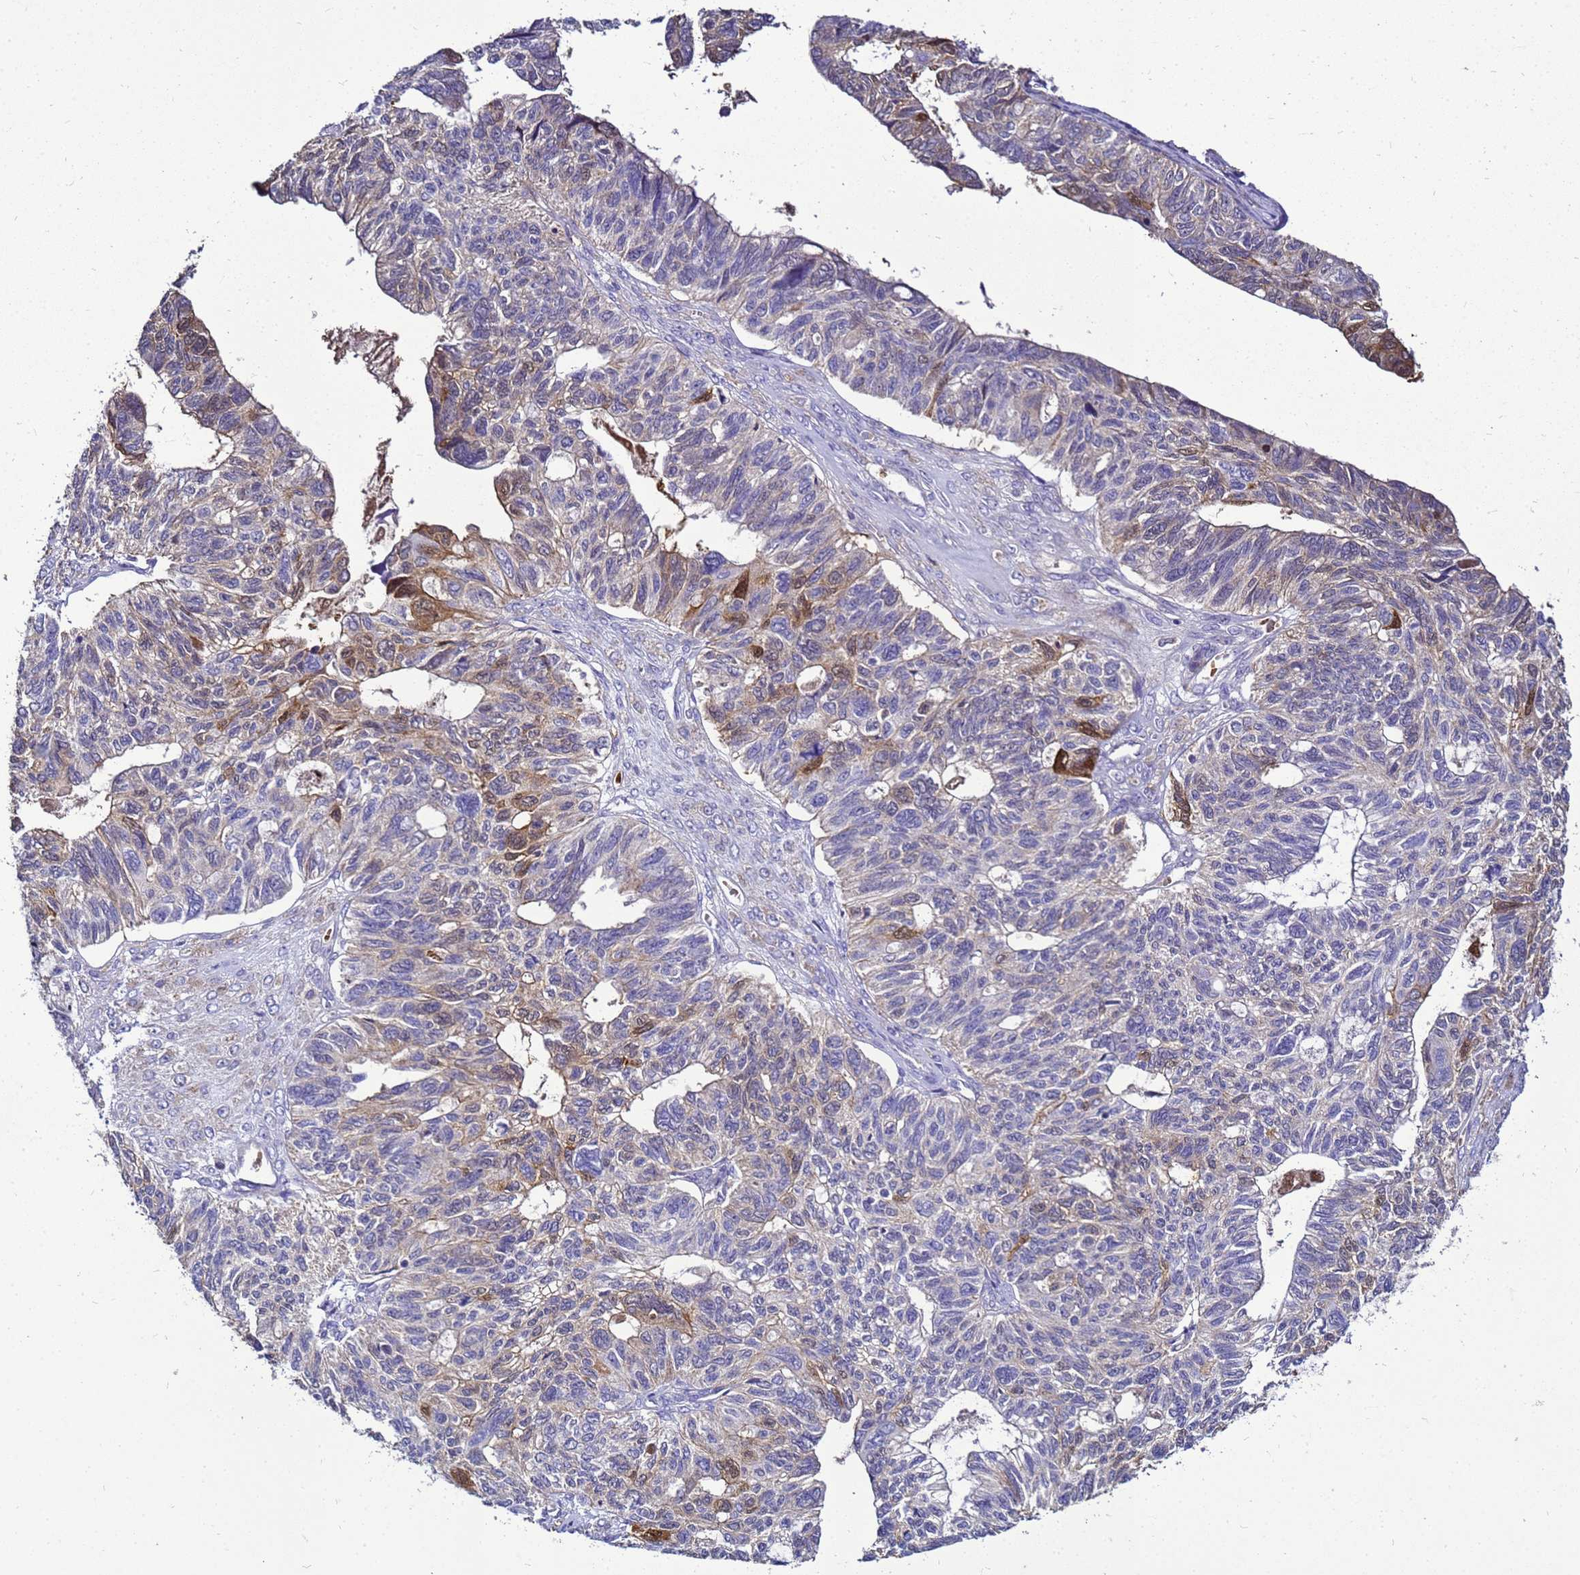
{"staining": {"intensity": "moderate", "quantity": "<25%", "location": "cytoplasmic/membranous,nuclear"}, "tissue": "ovarian cancer", "cell_type": "Tumor cells", "image_type": "cancer", "snomed": [{"axis": "morphology", "description": "Cystadenocarcinoma, serous, NOS"}, {"axis": "topography", "description": "Ovary"}], "caption": "Protein expression analysis of human ovarian cancer reveals moderate cytoplasmic/membranous and nuclear expression in approximately <25% of tumor cells.", "gene": "S100A2", "patient": {"sex": "female", "age": 79}}